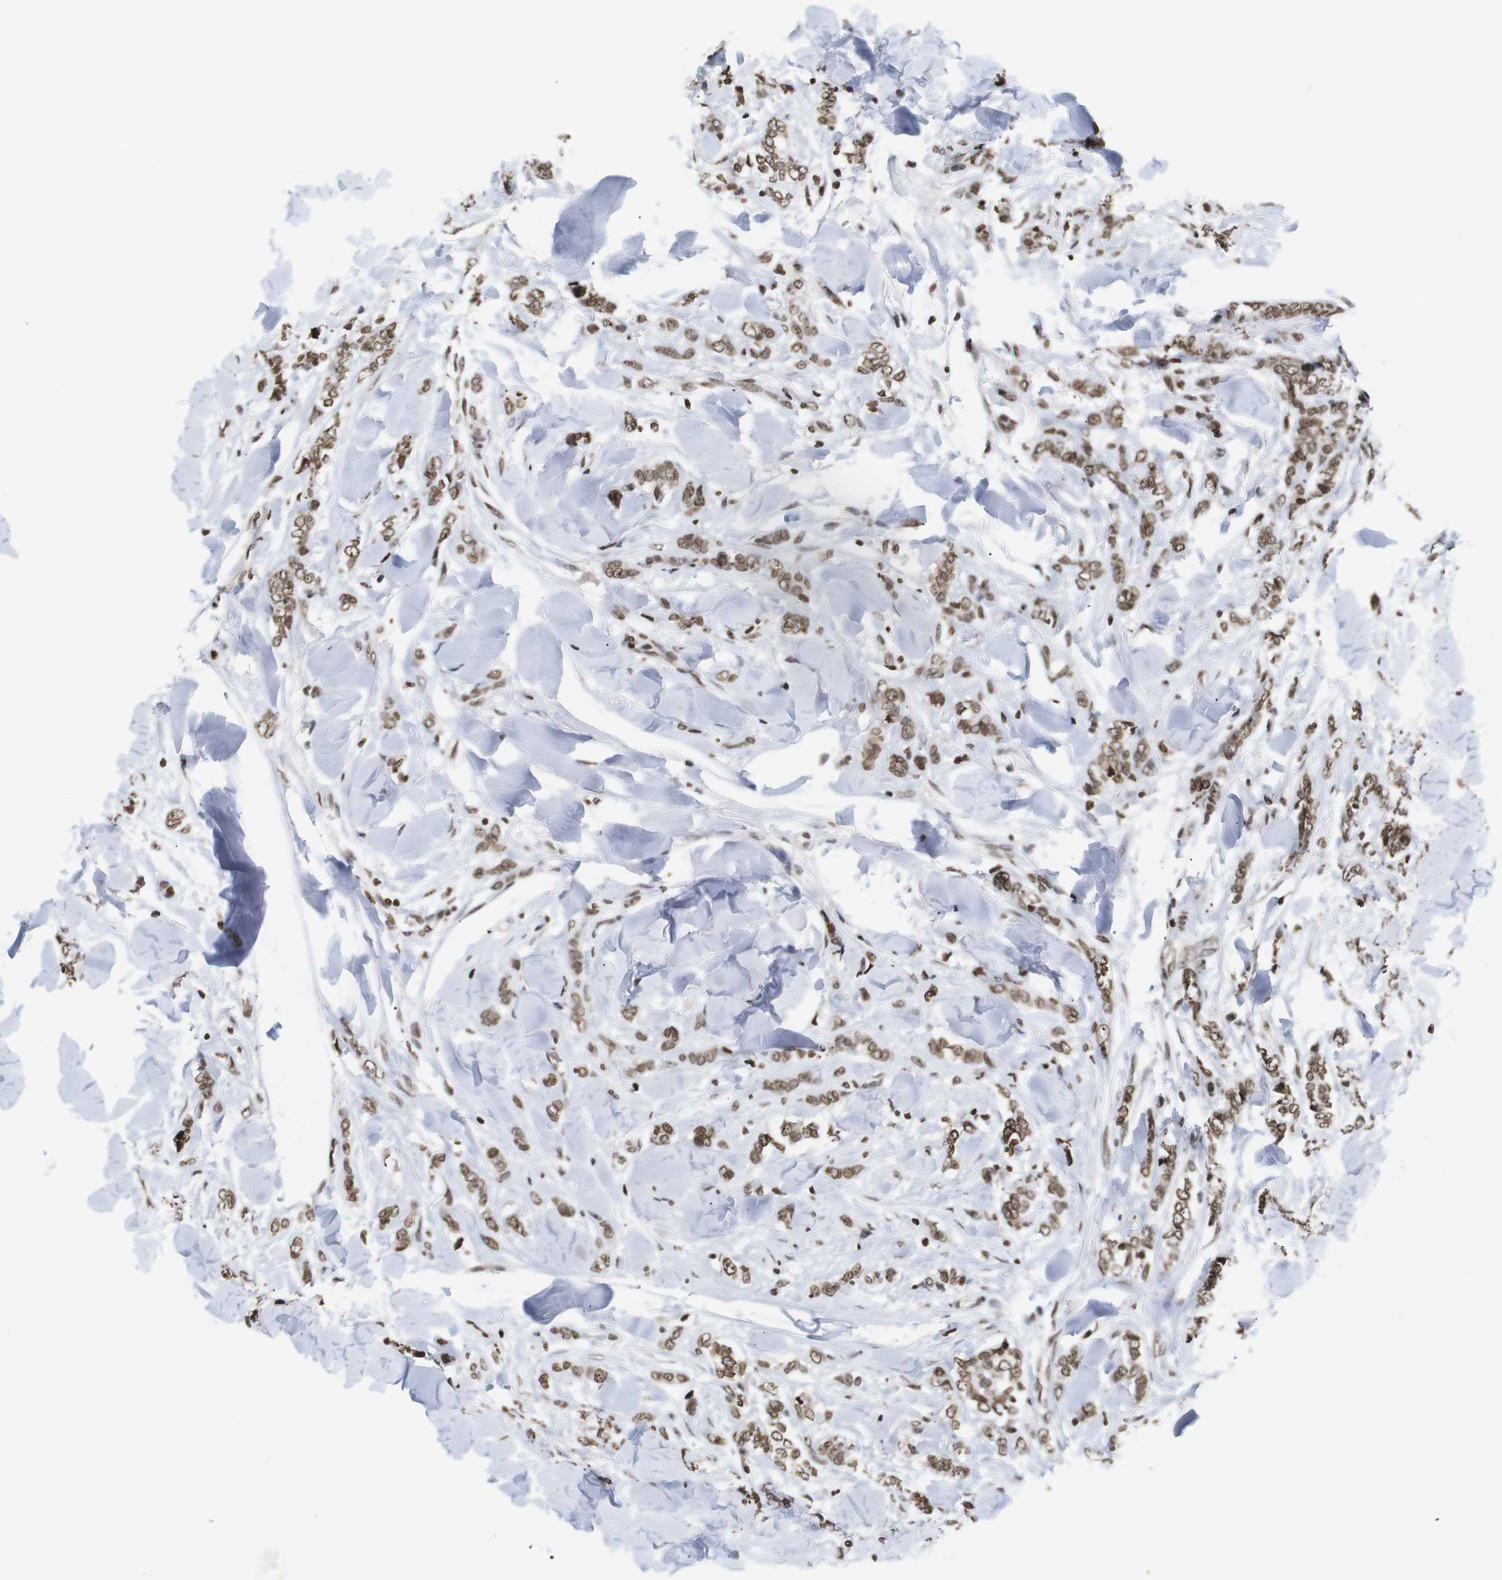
{"staining": {"intensity": "moderate", "quantity": ">75%", "location": "nuclear"}, "tissue": "breast cancer", "cell_type": "Tumor cells", "image_type": "cancer", "snomed": [{"axis": "morphology", "description": "Lobular carcinoma"}, {"axis": "topography", "description": "Skin"}, {"axis": "topography", "description": "Breast"}], "caption": "Immunohistochemistry (DAB) staining of human lobular carcinoma (breast) reveals moderate nuclear protein staining in about >75% of tumor cells.", "gene": "ETV5", "patient": {"sex": "female", "age": 46}}